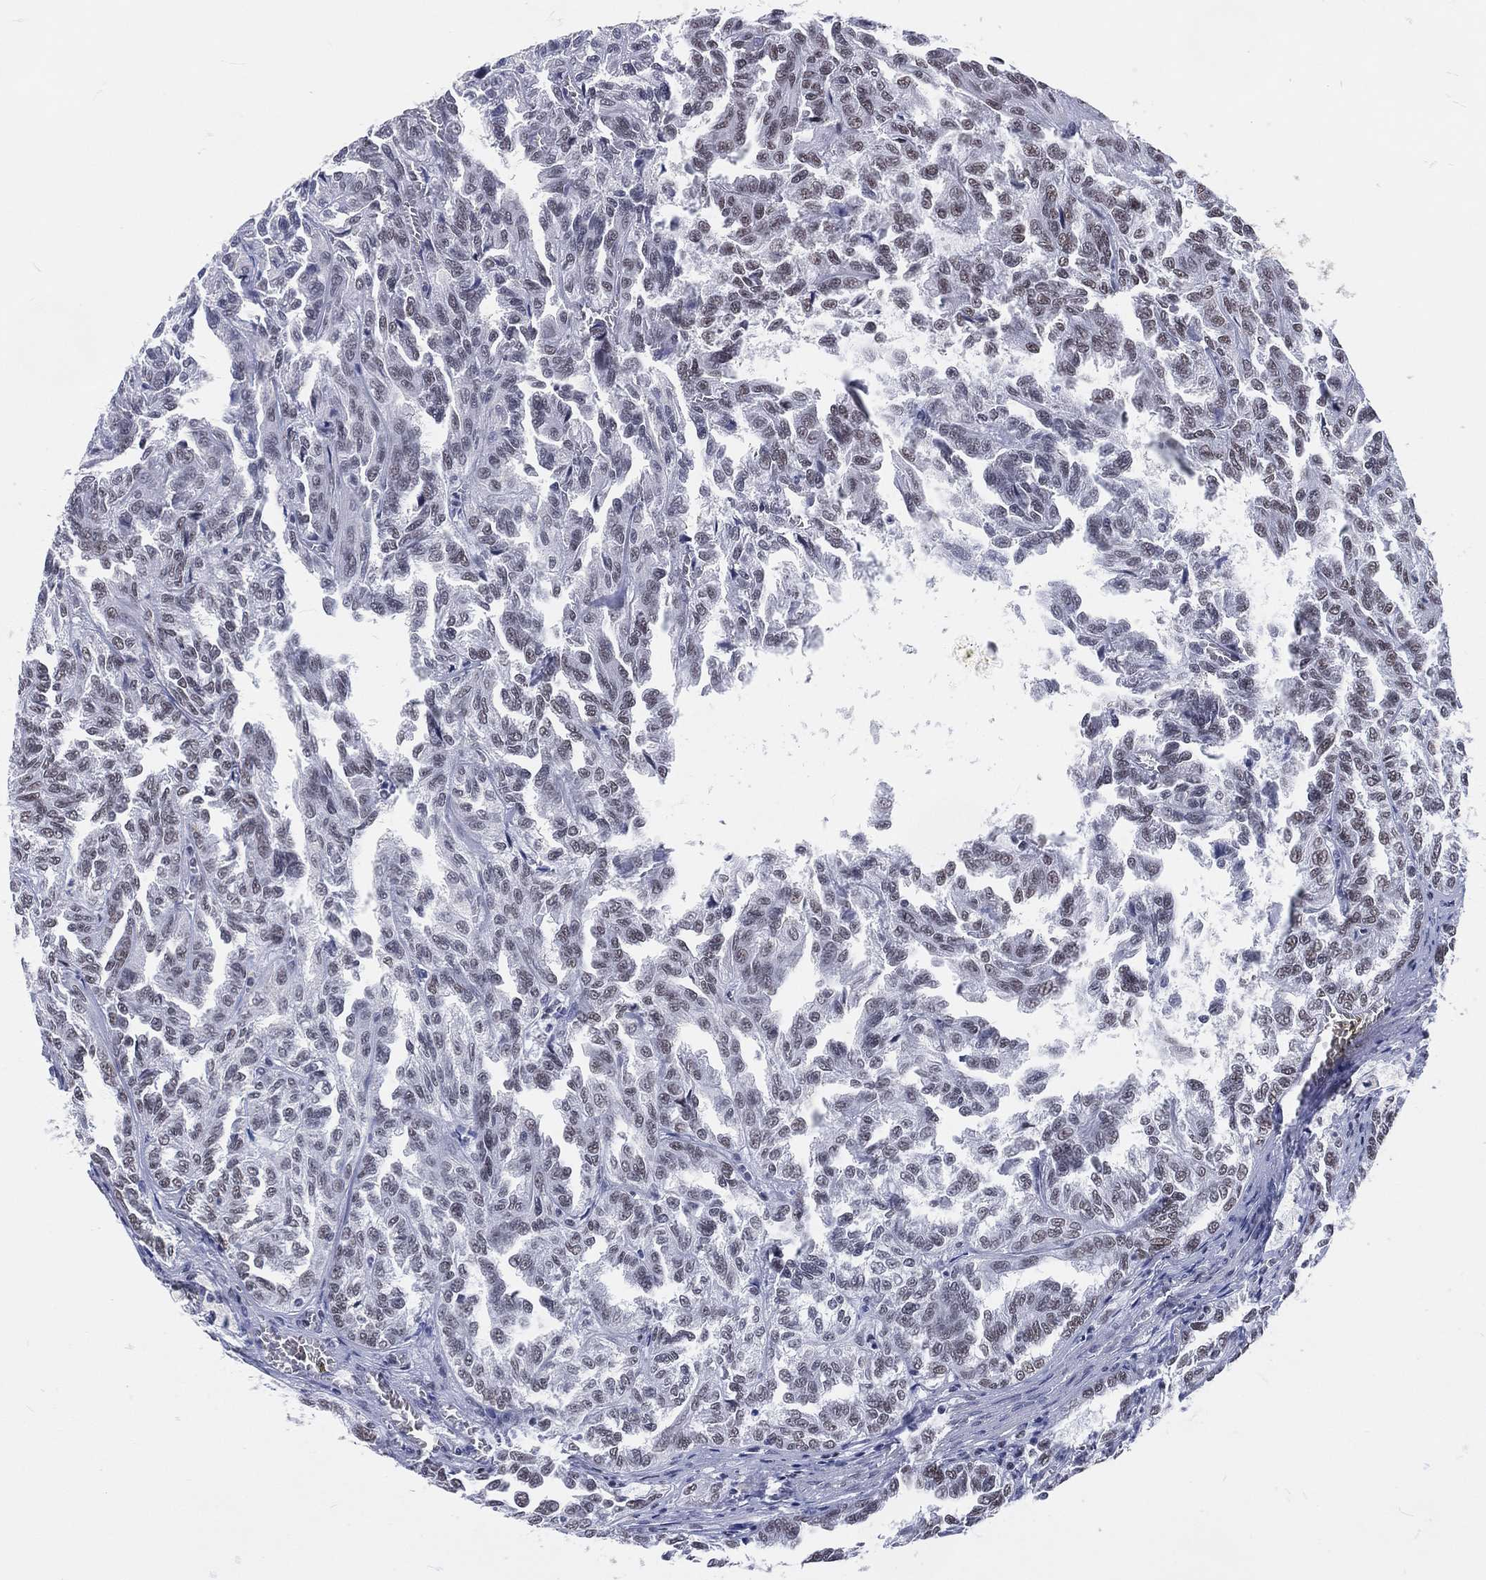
{"staining": {"intensity": "weak", "quantity": "25%-75%", "location": "nuclear"}, "tissue": "renal cancer", "cell_type": "Tumor cells", "image_type": "cancer", "snomed": [{"axis": "morphology", "description": "Adenocarcinoma, NOS"}, {"axis": "topography", "description": "Kidney"}], "caption": "Approximately 25%-75% of tumor cells in human renal cancer exhibit weak nuclear protein expression as visualized by brown immunohistochemical staining.", "gene": "MAPK8IP1", "patient": {"sex": "male", "age": 79}}